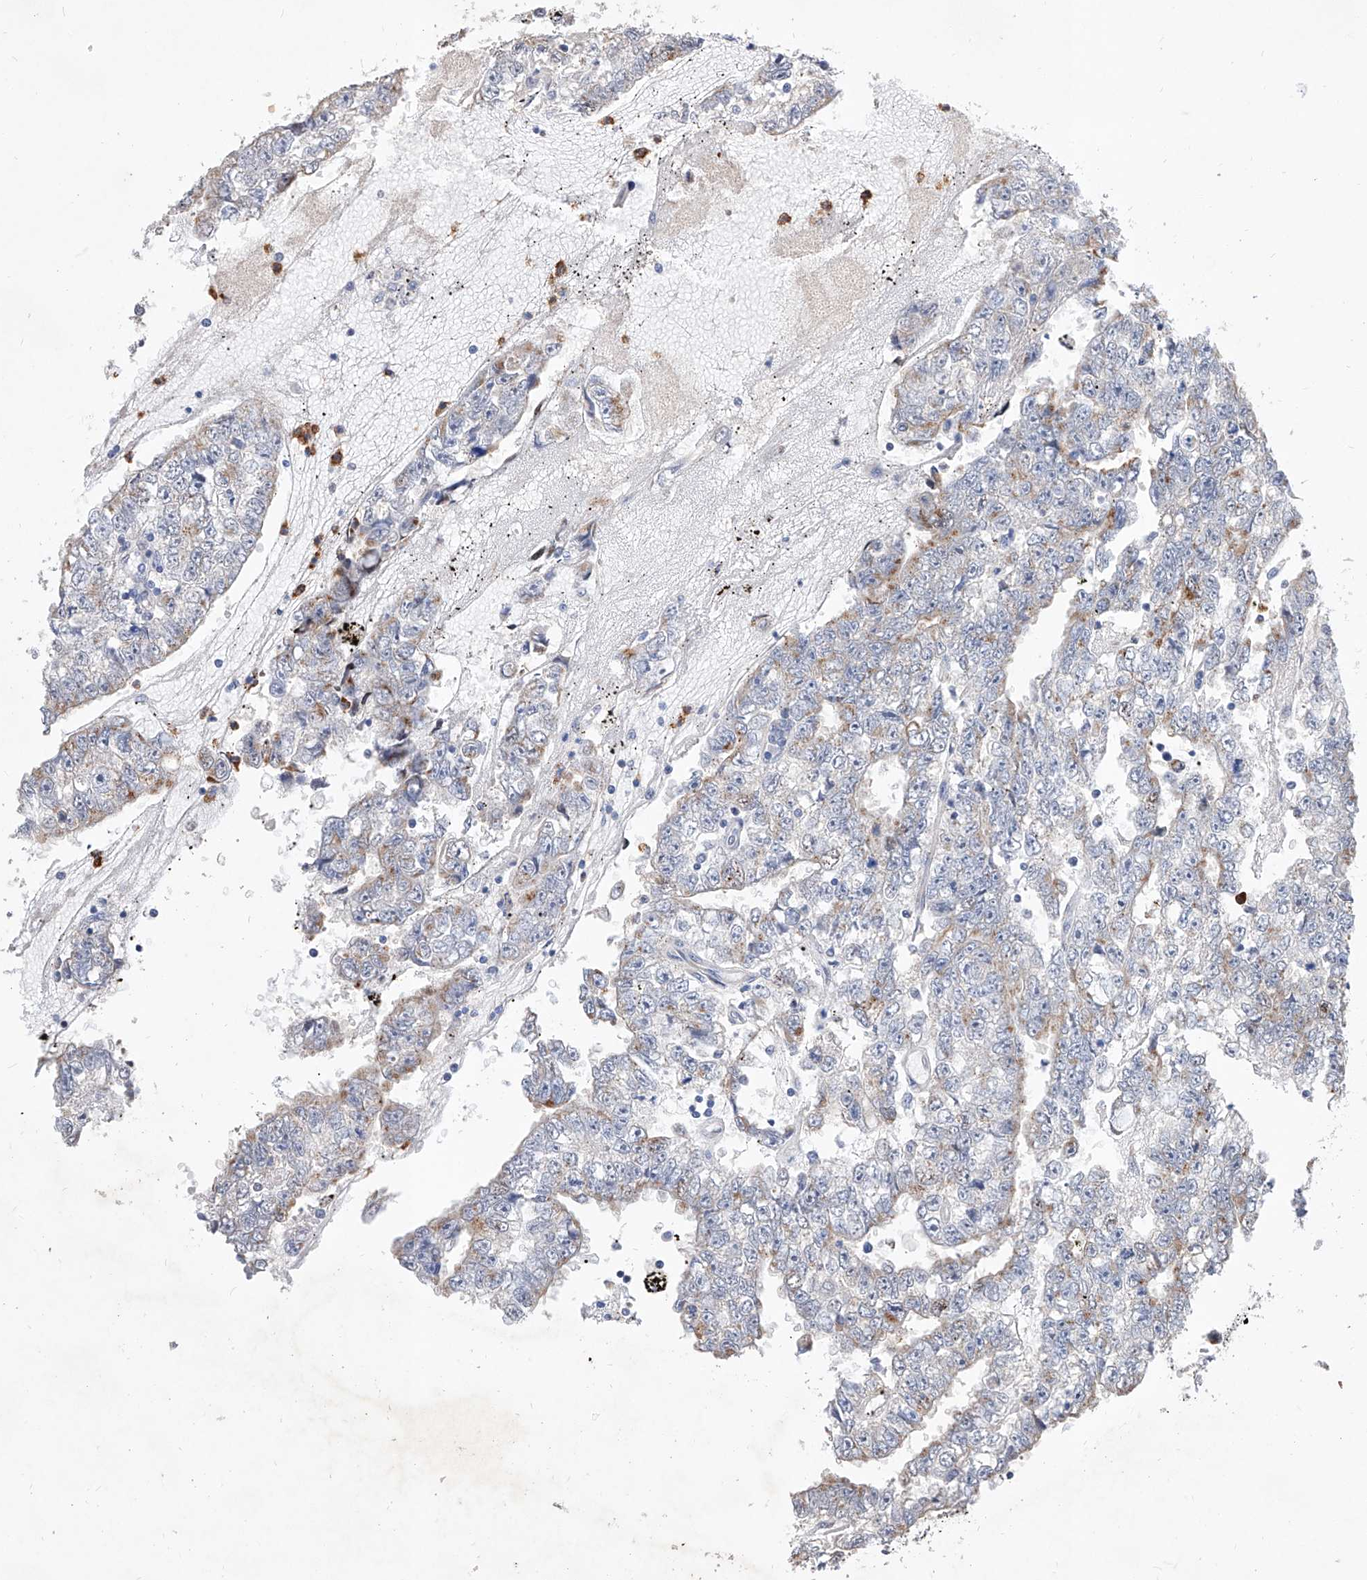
{"staining": {"intensity": "negative", "quantity": "none", "location": "none"}, "tissue": "testis cancer", "cell_type": "Tumor cells", "image_type": "cancer", "snomed": [{"axis": "morphology", "description": "Carcinoma, Embryonal, NOS"}, {"axis": "topography", "description": "Testis"}], "caption": "The photomicrograph reveals no staining of tumor cells in testis embryonal carcinoma. (DAB immunohistochemistry visualized using brightfield microscopy, high magnification).", "gene": "MFSD4B", "patient": {"sex": "male", "age": 25}}